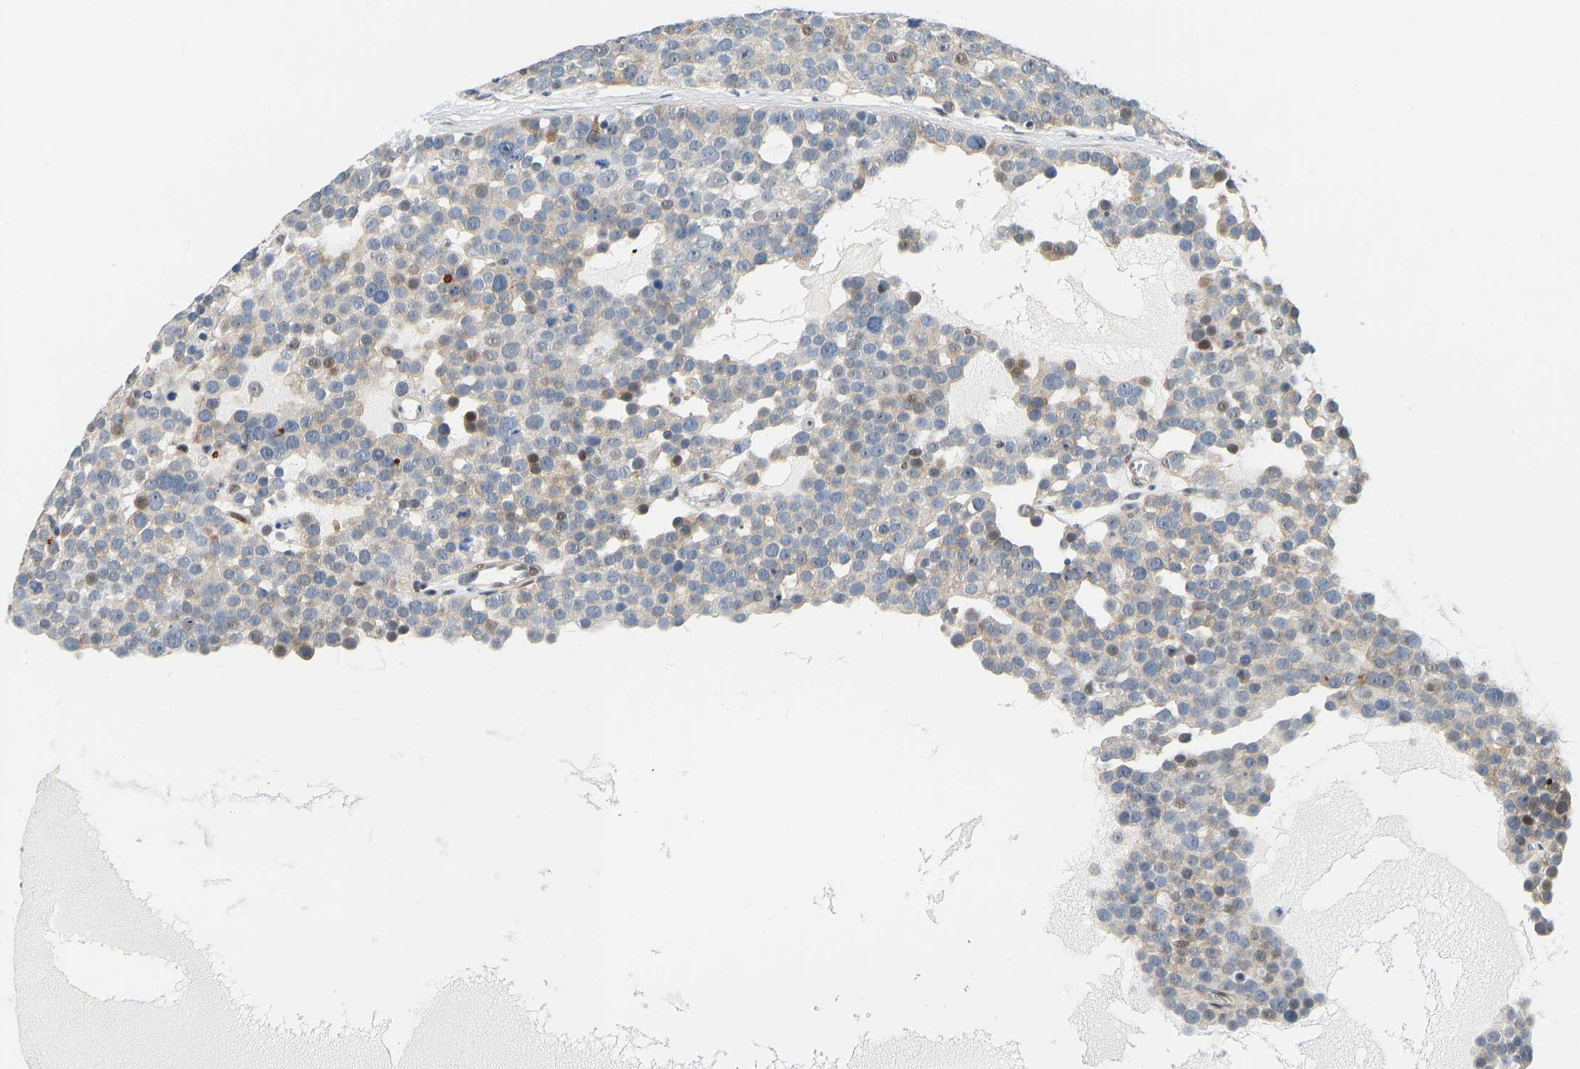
{"staining": {"intensity": "moderate", "quantity": "<25%", "location": "nuclear"}, "tissue": "testis cancer", "cell_type": "Tumor cells", "image_type": "cancer", "snomed": [{"axis": "morphology", "description": "Seminoma, NOS"}, {"axis": "topography", "description": "Testis"}], "caption": "The immunohistochemical stain highlights moderate nuclear expression in tumor cells of seminoma (testis) tissue.", "gene": "HDAC5", "patient": {"sex": "male", "age": 71}}